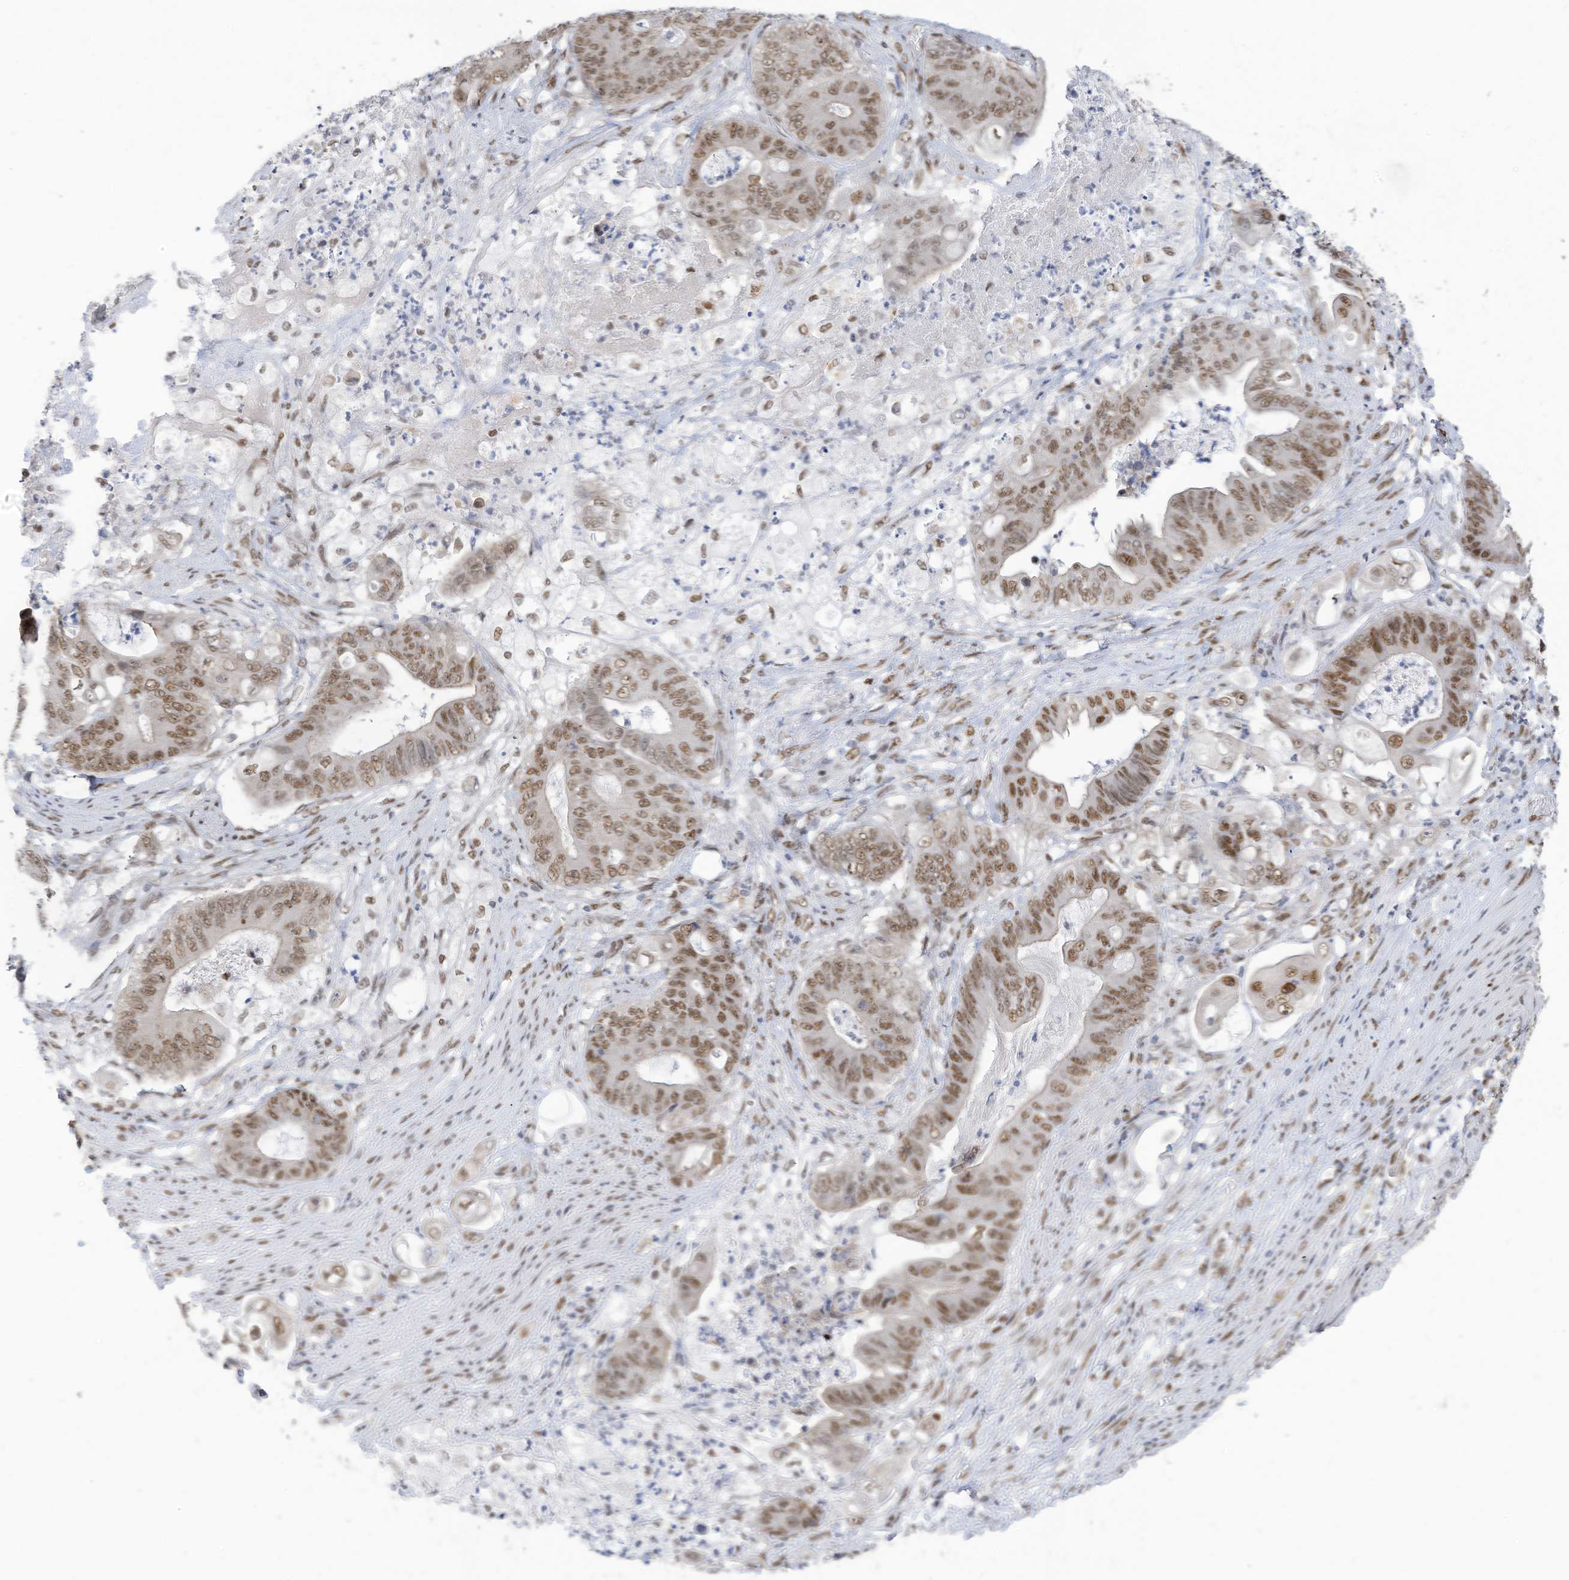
{"staining": {"intensity": "moderate", "quantity": ">75%", "location": "nuclear"}, "tissue": "stomach cancer", "cell_type": "Tumor cells", "image_type": "cancer", "snomed": [{"axis": "morphology", "description": "Adenocarcinoma, NOS"}, {"axis": "topography", "description": "Stomach"}], "caption": "Stomach cancer tissue demonstrates moderate nuclear positivity in about >75% of tumor cells, visualized by immunohistochemistry.", "gene": "KHSRP", "patient": {"sex": "female", "age": 73}}